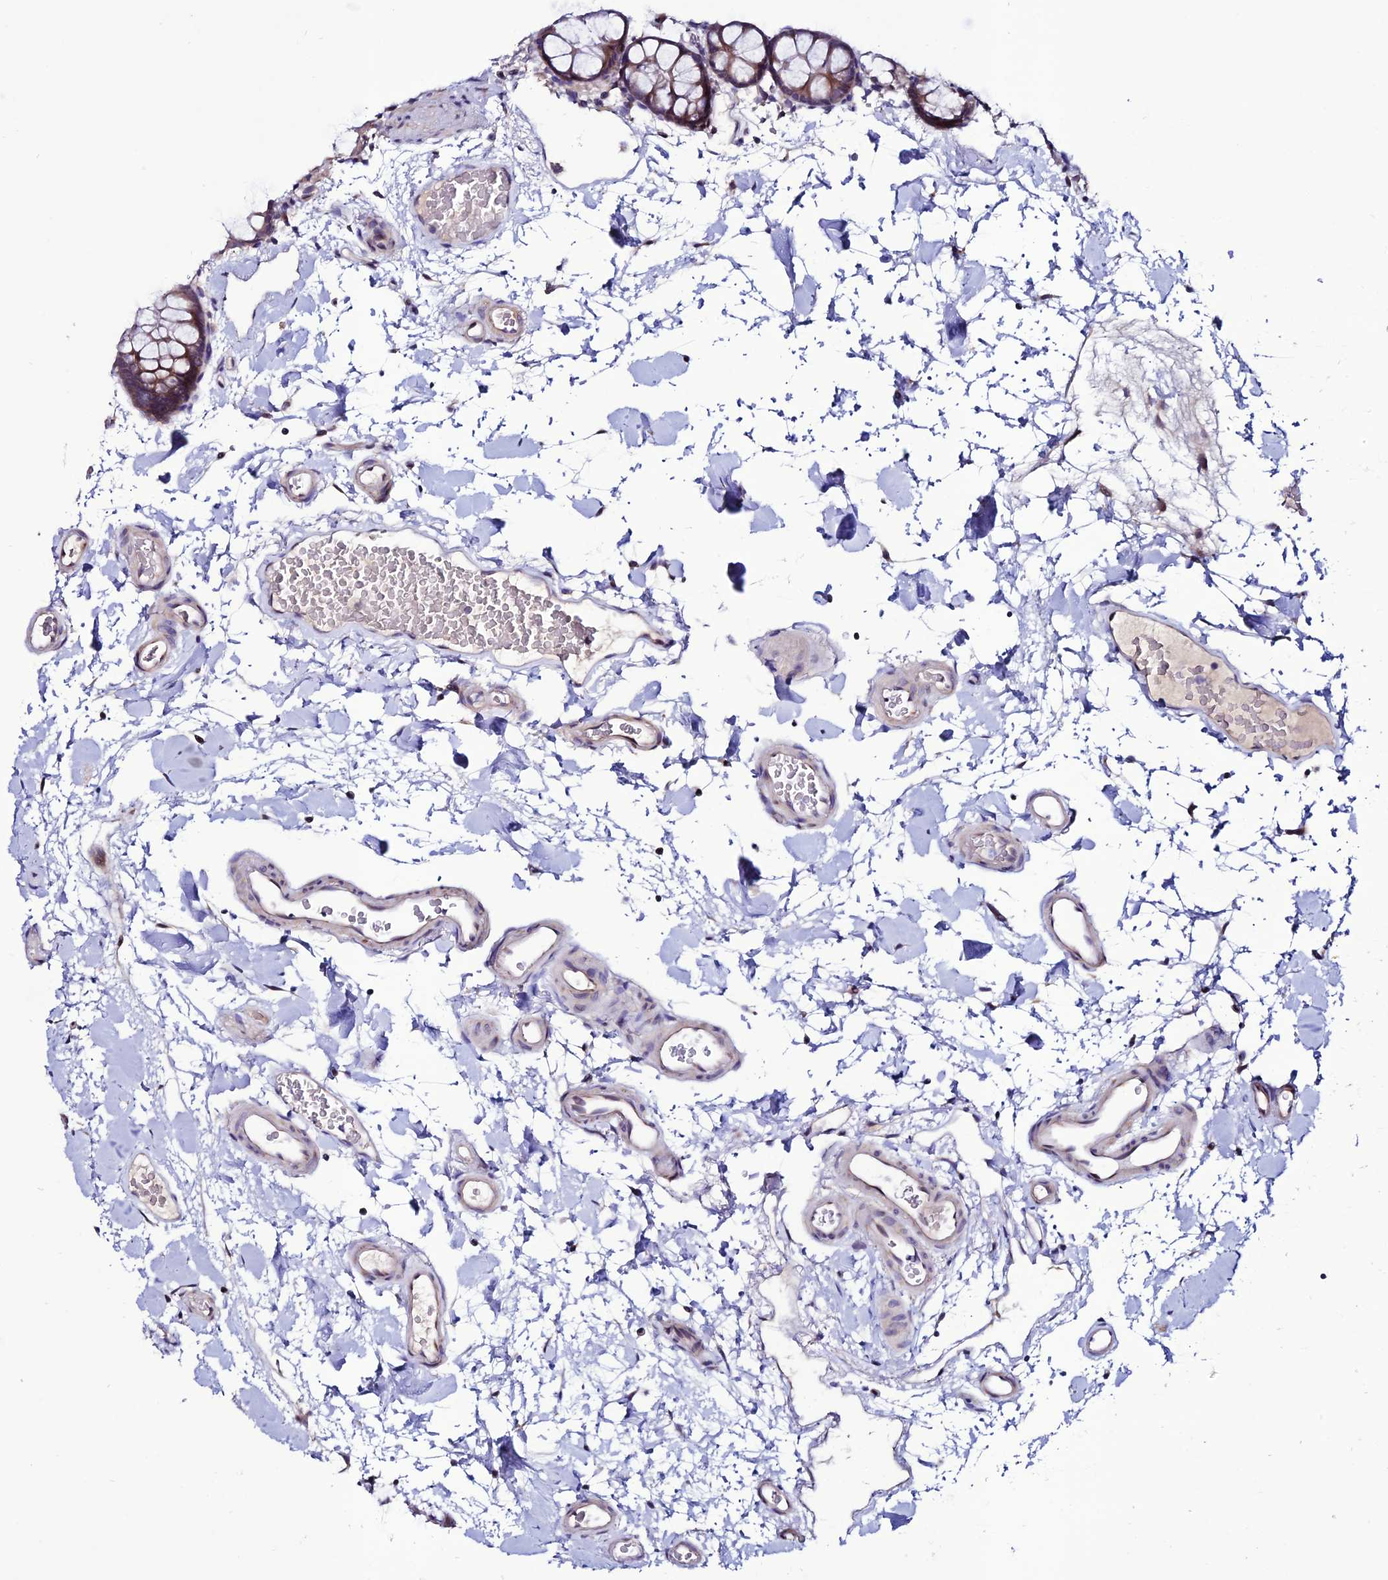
{"staining": {"intensity": "negative", "quantity": "none", "location": "none"}, "tissue": "colon", "cell_type": "Endothelial cells", "image_type": "normal", "snomed": [{"axis": "morphology", "description": "Normal tissue, NOS"}, {"axis": "topography", "description": "Colon"}], "caption": "Immunohistochemical staining of unremarkable human colon displays no significant expression in endothelial cells.", "gene": "FZD8", "patient": {"sex": "male", "age": 75}}